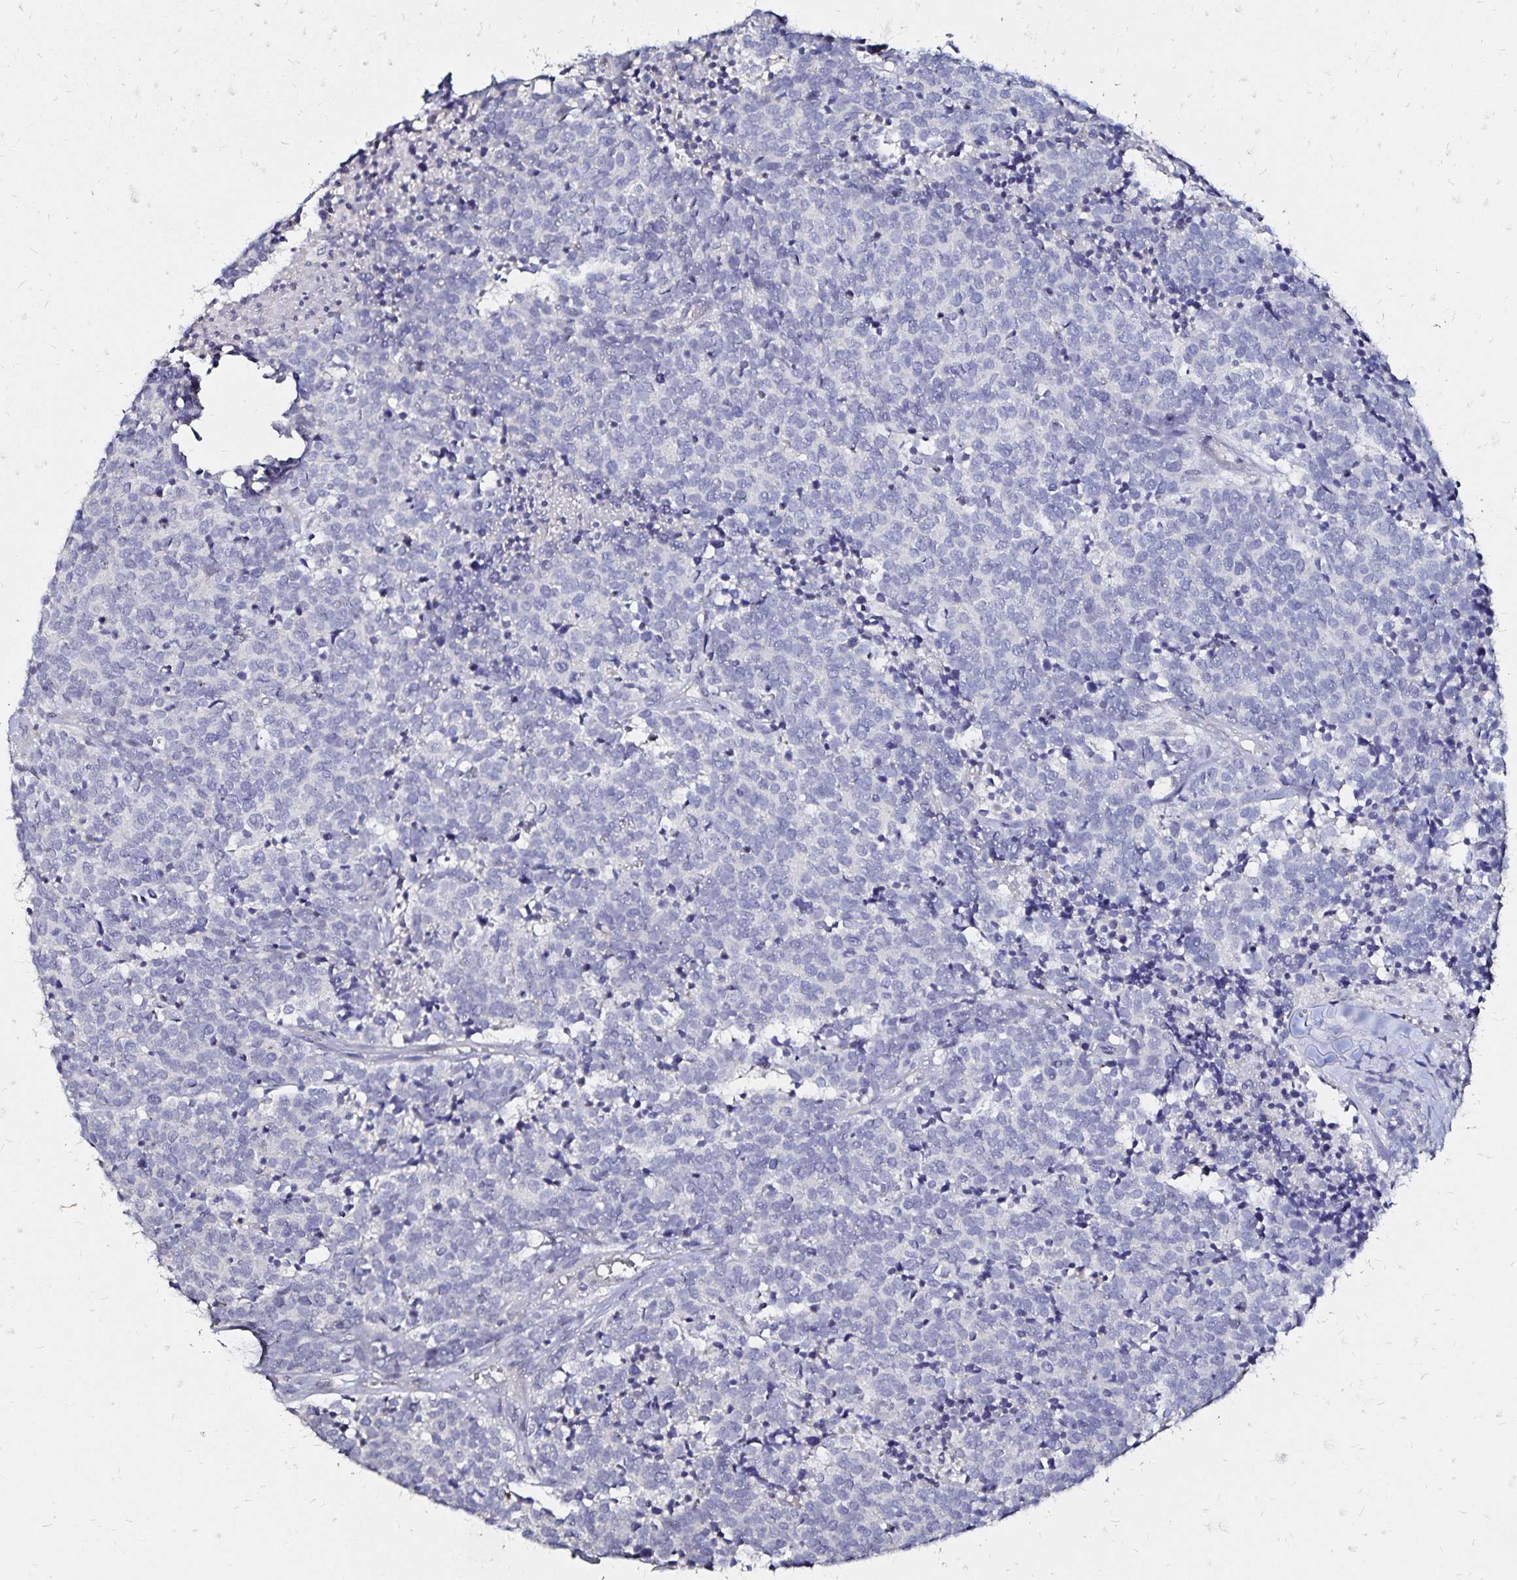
{"staining": {"intensity": "negative", "quantity": "none", "location": "none"}, "tissue": "carcinoid", "cell_type": "Tumor cells", "image_type": "cancer", "snomed": [{"axis": "morphology", "description": "Carcinoid, malignant, NOS"}, {"axis": "topography", "description": "Skin"}], "caption": "High power microscopy photomicrograph of an immunohistochemistry image of carcinoid, revealing no significant positivity in tumor cells. (DAB (3,3'-diaminobenzidine) immunohistochemistry with hematoxylin counter stain).", "gene": "SLC5A1", "patient": {"sex": "female", "age": 79}}